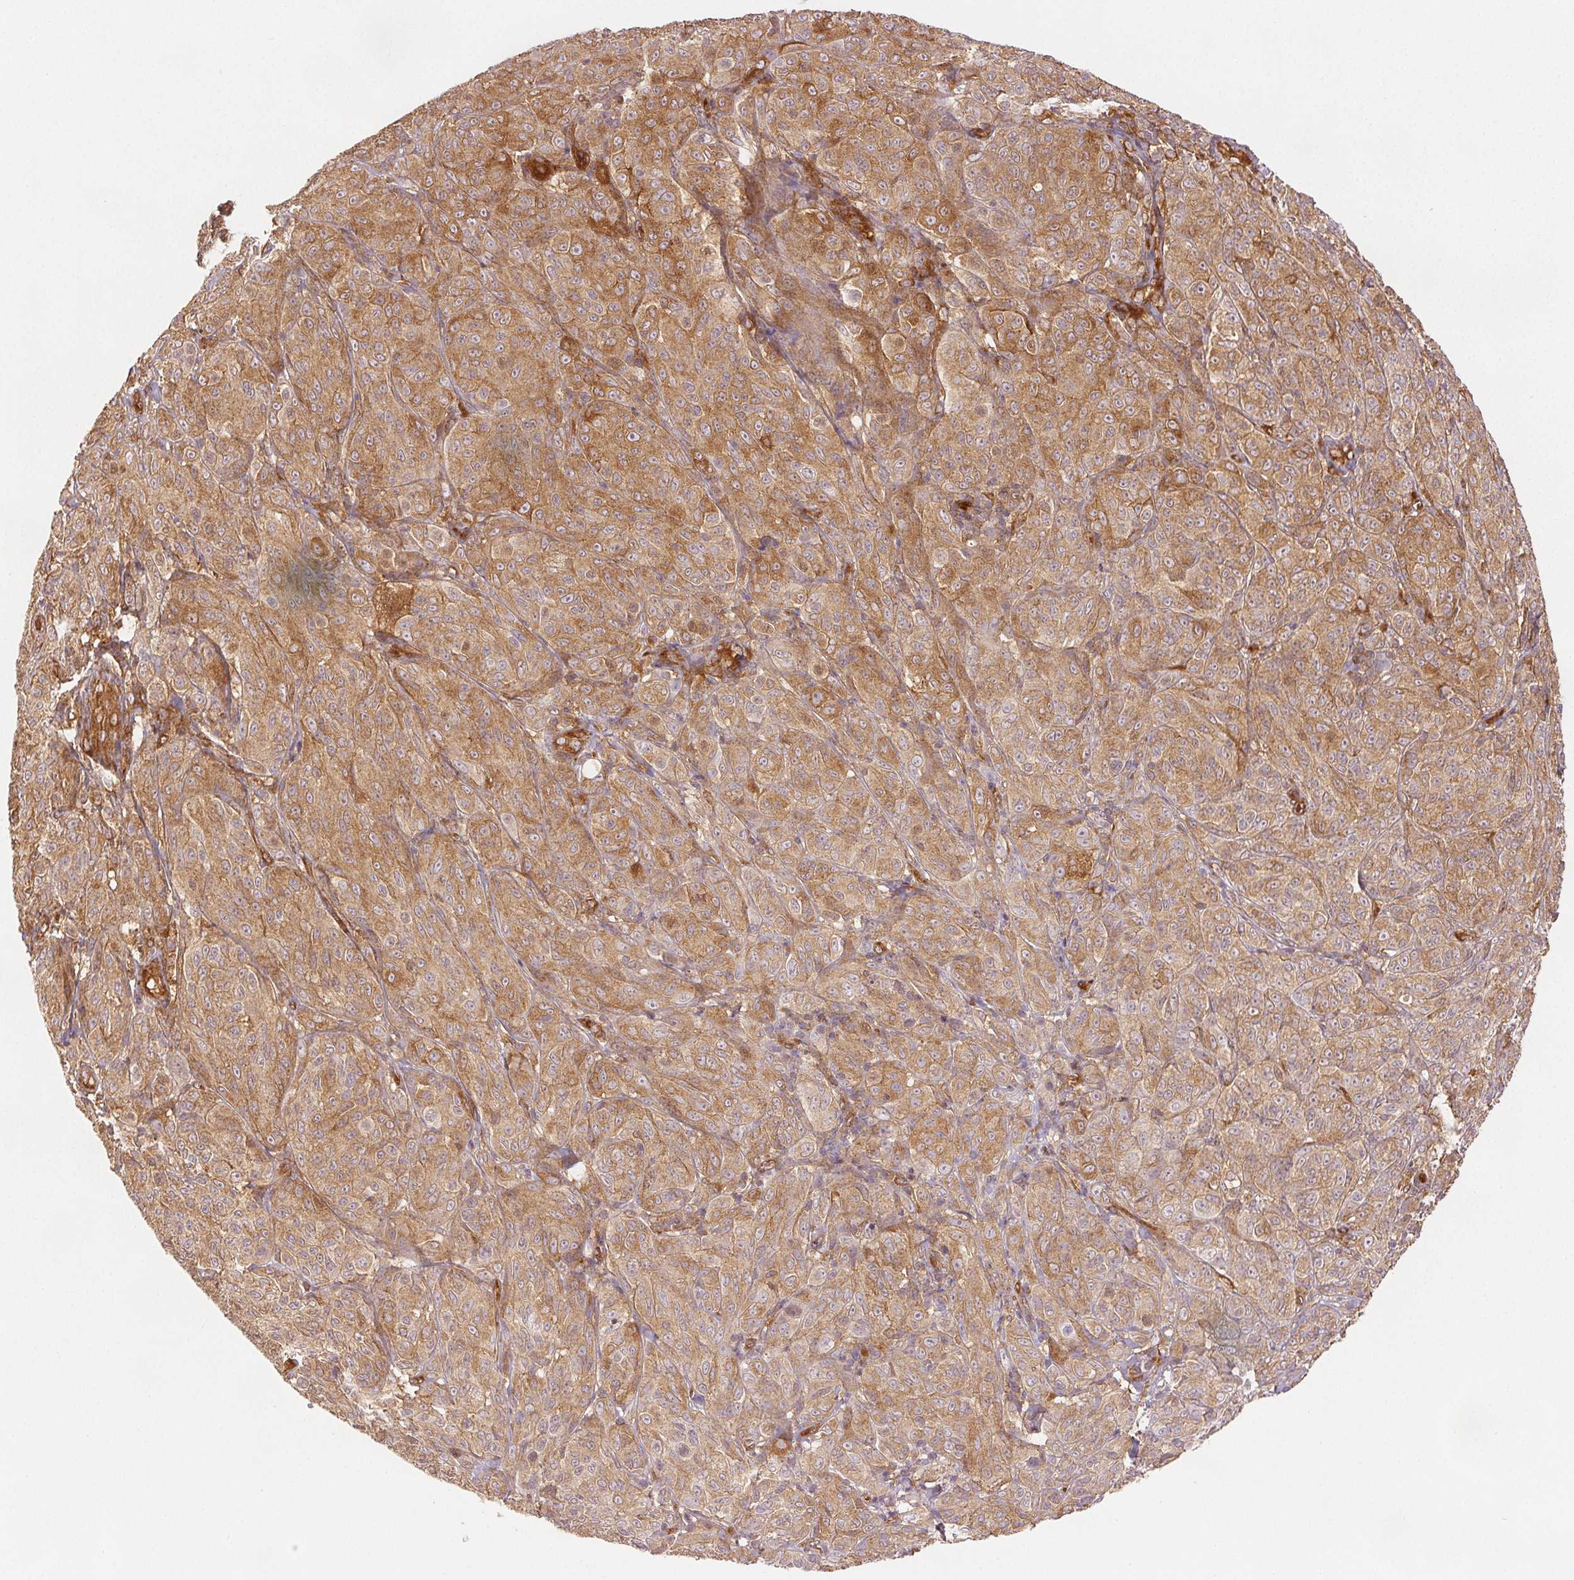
{"staining": {"intensity": "moderate", "quantity": ">75%", "location": "cytoplasmic/membranous"}, "tissue": "melanoma", "cell_type": "Tumor cells", "image_type": "cancer", "snomed": [{"axis": "morphology", "description": "Malignant melanoma, NOS"}, {"axis": "topography", "description": "Skin"}], "caption": "Immunohistochemical staining of human melanoma demonstrates moderate cytoplasmic/membranous protein staining in about >75% of tumor cells.", "gene": "DIAPH2", "patient": {"sex": "male", "age": 89}}